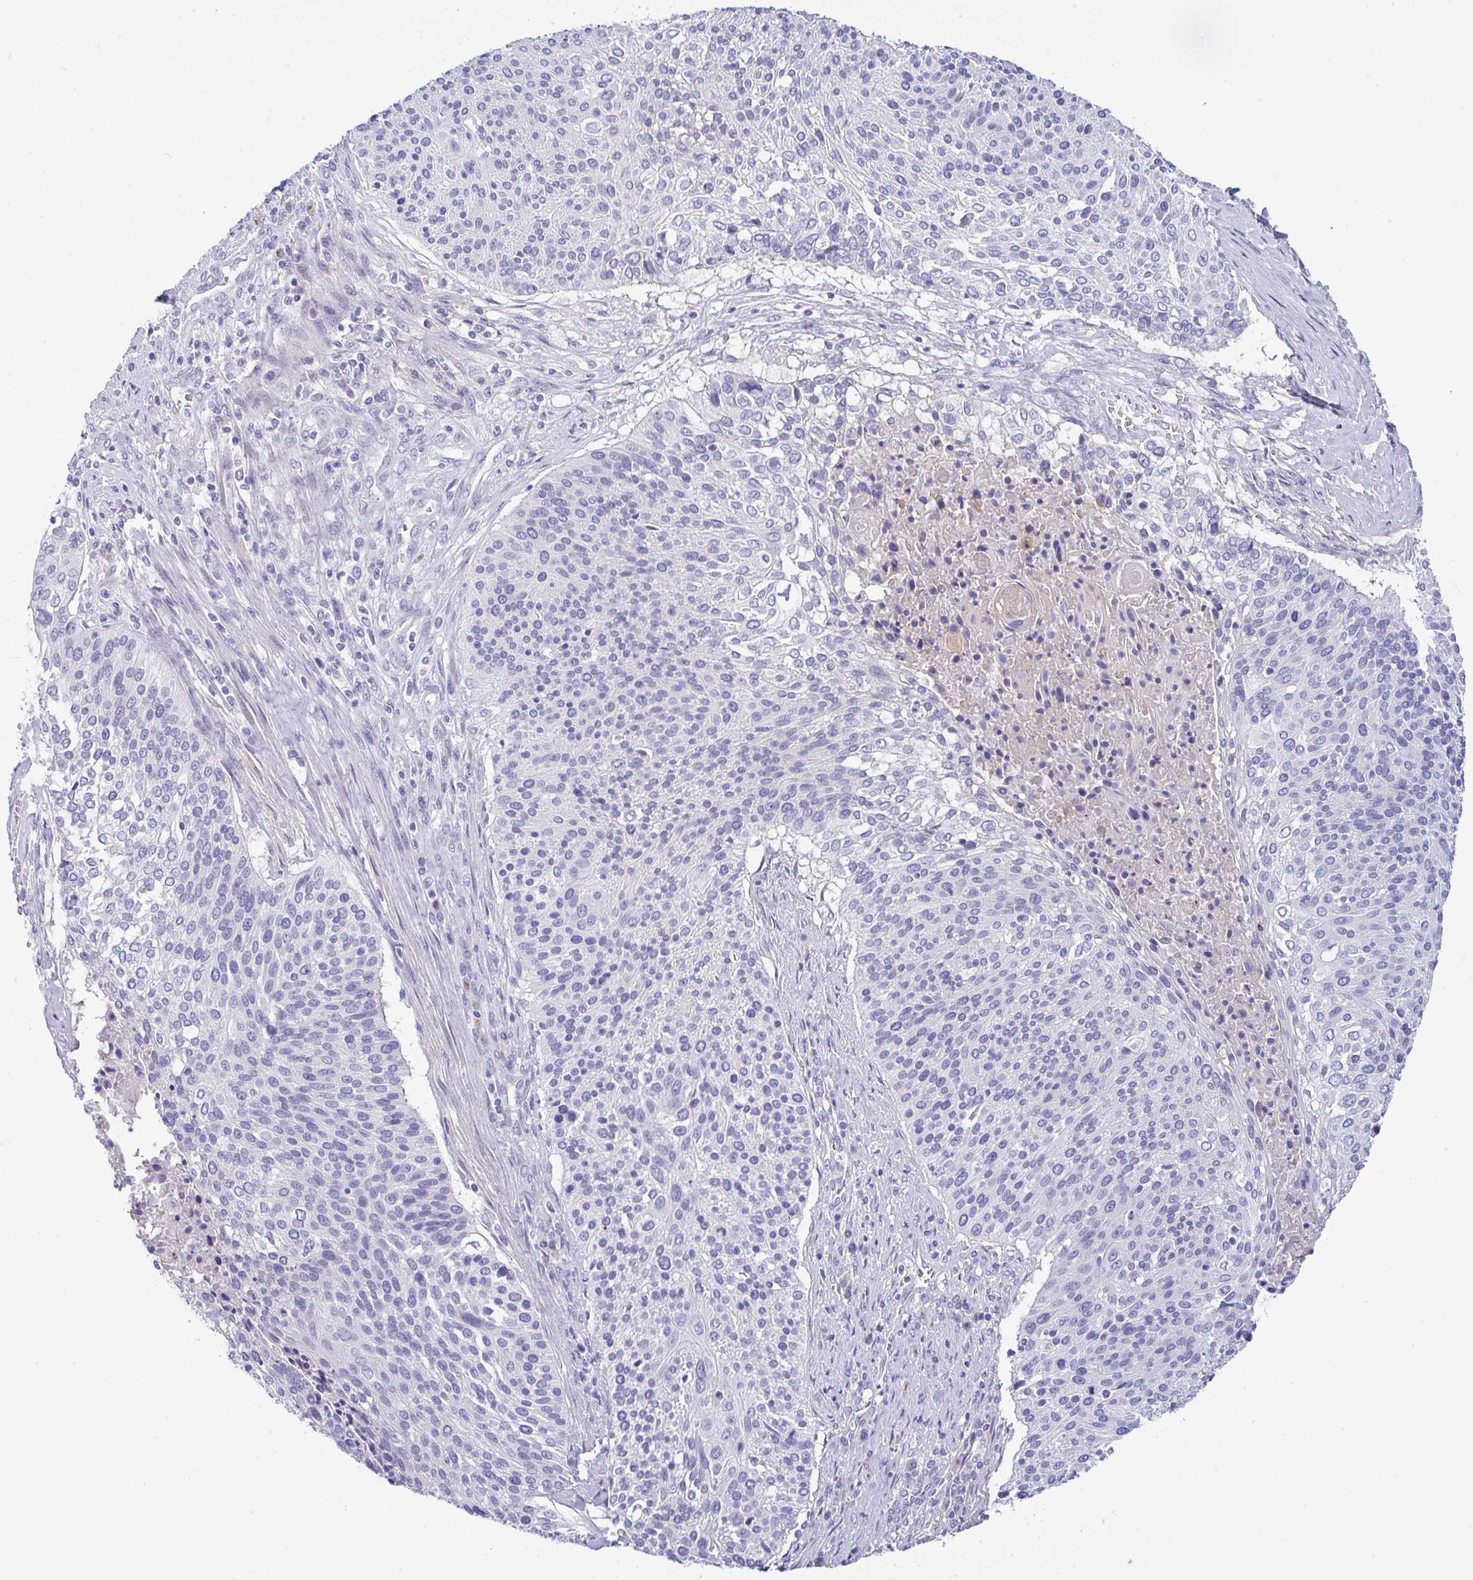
{"staining": {"intensity": "negative", "quantity": "none", "location": "none"}, "tissue": "cervical cancer", "cell_type": "Tumor cells", "image_type": "cancer", "snomed": [{"axis": "morphology", "description": "Squamous cell carcinoma, NOS"}, {"axis": "topography", "description": "Cervix"}], "caption": "Human cervical cancer stained for a protein using immunohistochemistry (IHC) reveals no expression in tumor cells.", "gene": "SERPINE3", "patient": {"sex": "female", "age": 31}}